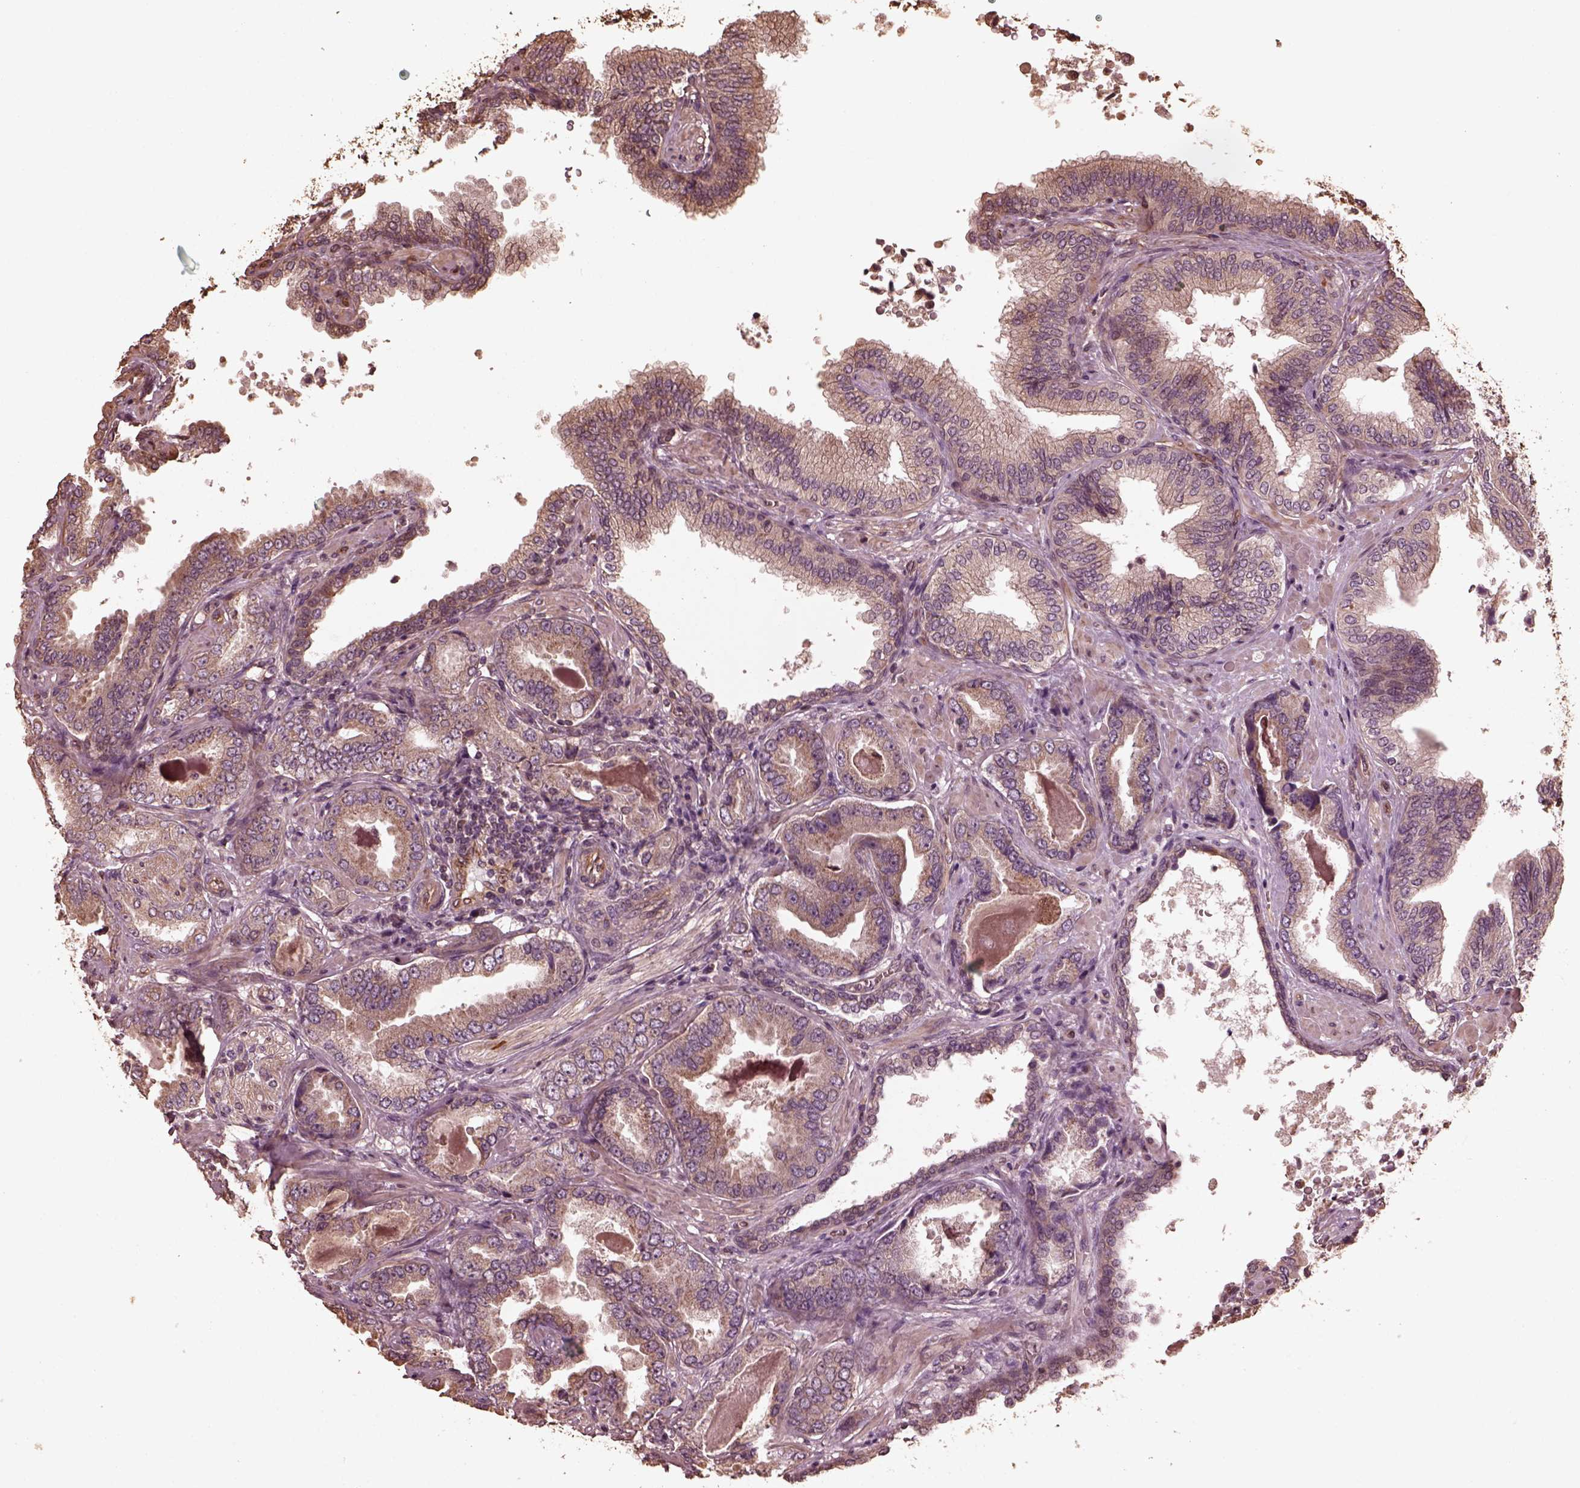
{"staining": {"intensity": "weak", "quantity": "25%-75%", "location": "cytoplasmic/membranous"}, "tissue": "prostate cancer", "cell_type": "Tumor cells", "image_type": "cancer", "snomed": [{"axis": "morphology", "description": "Adenocarcinoma, NOS"}, {"axis": "topography", "description": "Prostate"}], "caption": "Adenocarcinoma (prostate) stained with immunohistochemistry displays weak cytoplasmic/membranous staining in approximately 25%-75% of tumor cells. (IHC, brightfield microscopy, high magnification).", "gene": "GTPBP1", "patient": {"sex": "male", "age": 64}}